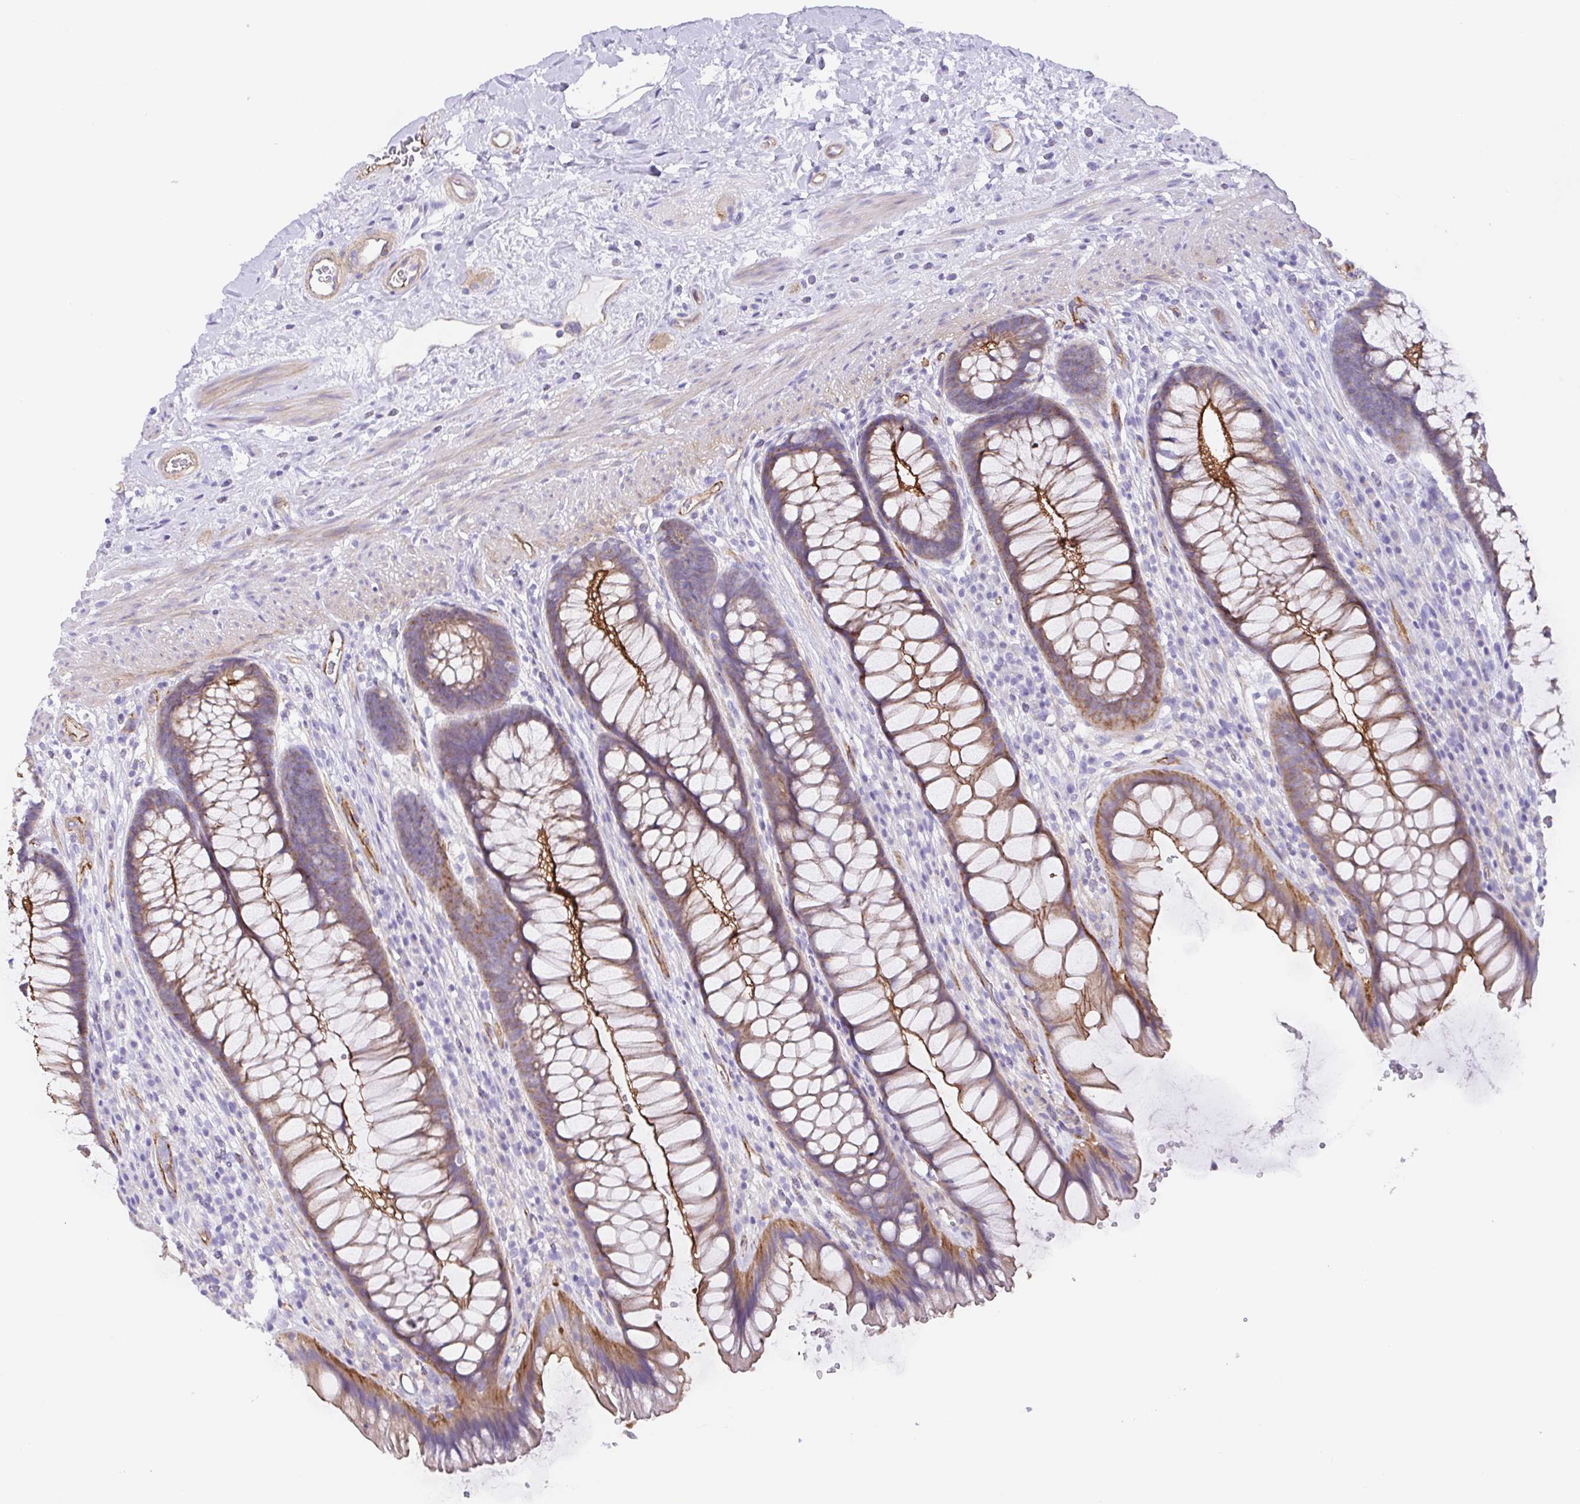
{"staining": {"intensity": "moderate", "quantity": ">75%", "location": "cytoplasmic/membranous"}, "tissue": "rectum", "cell_type": "Glandular cells", "image_type": "normal", "snomed": [{"axis": "morphology", "description": "Normal tissue, NOS"}, {"axis": "topography", "description": "Rectum"}], "caption": "Immunohistochemistry (IHC) micrograph of unremarkable human rectum stained for a protein (brown), which displays medium levels of moderate cytoplasmic/membranous positivity in approximately >75% of glandular cells.", "gene": "TRAM2", "patient": {"sex": "male", "age": 53}}